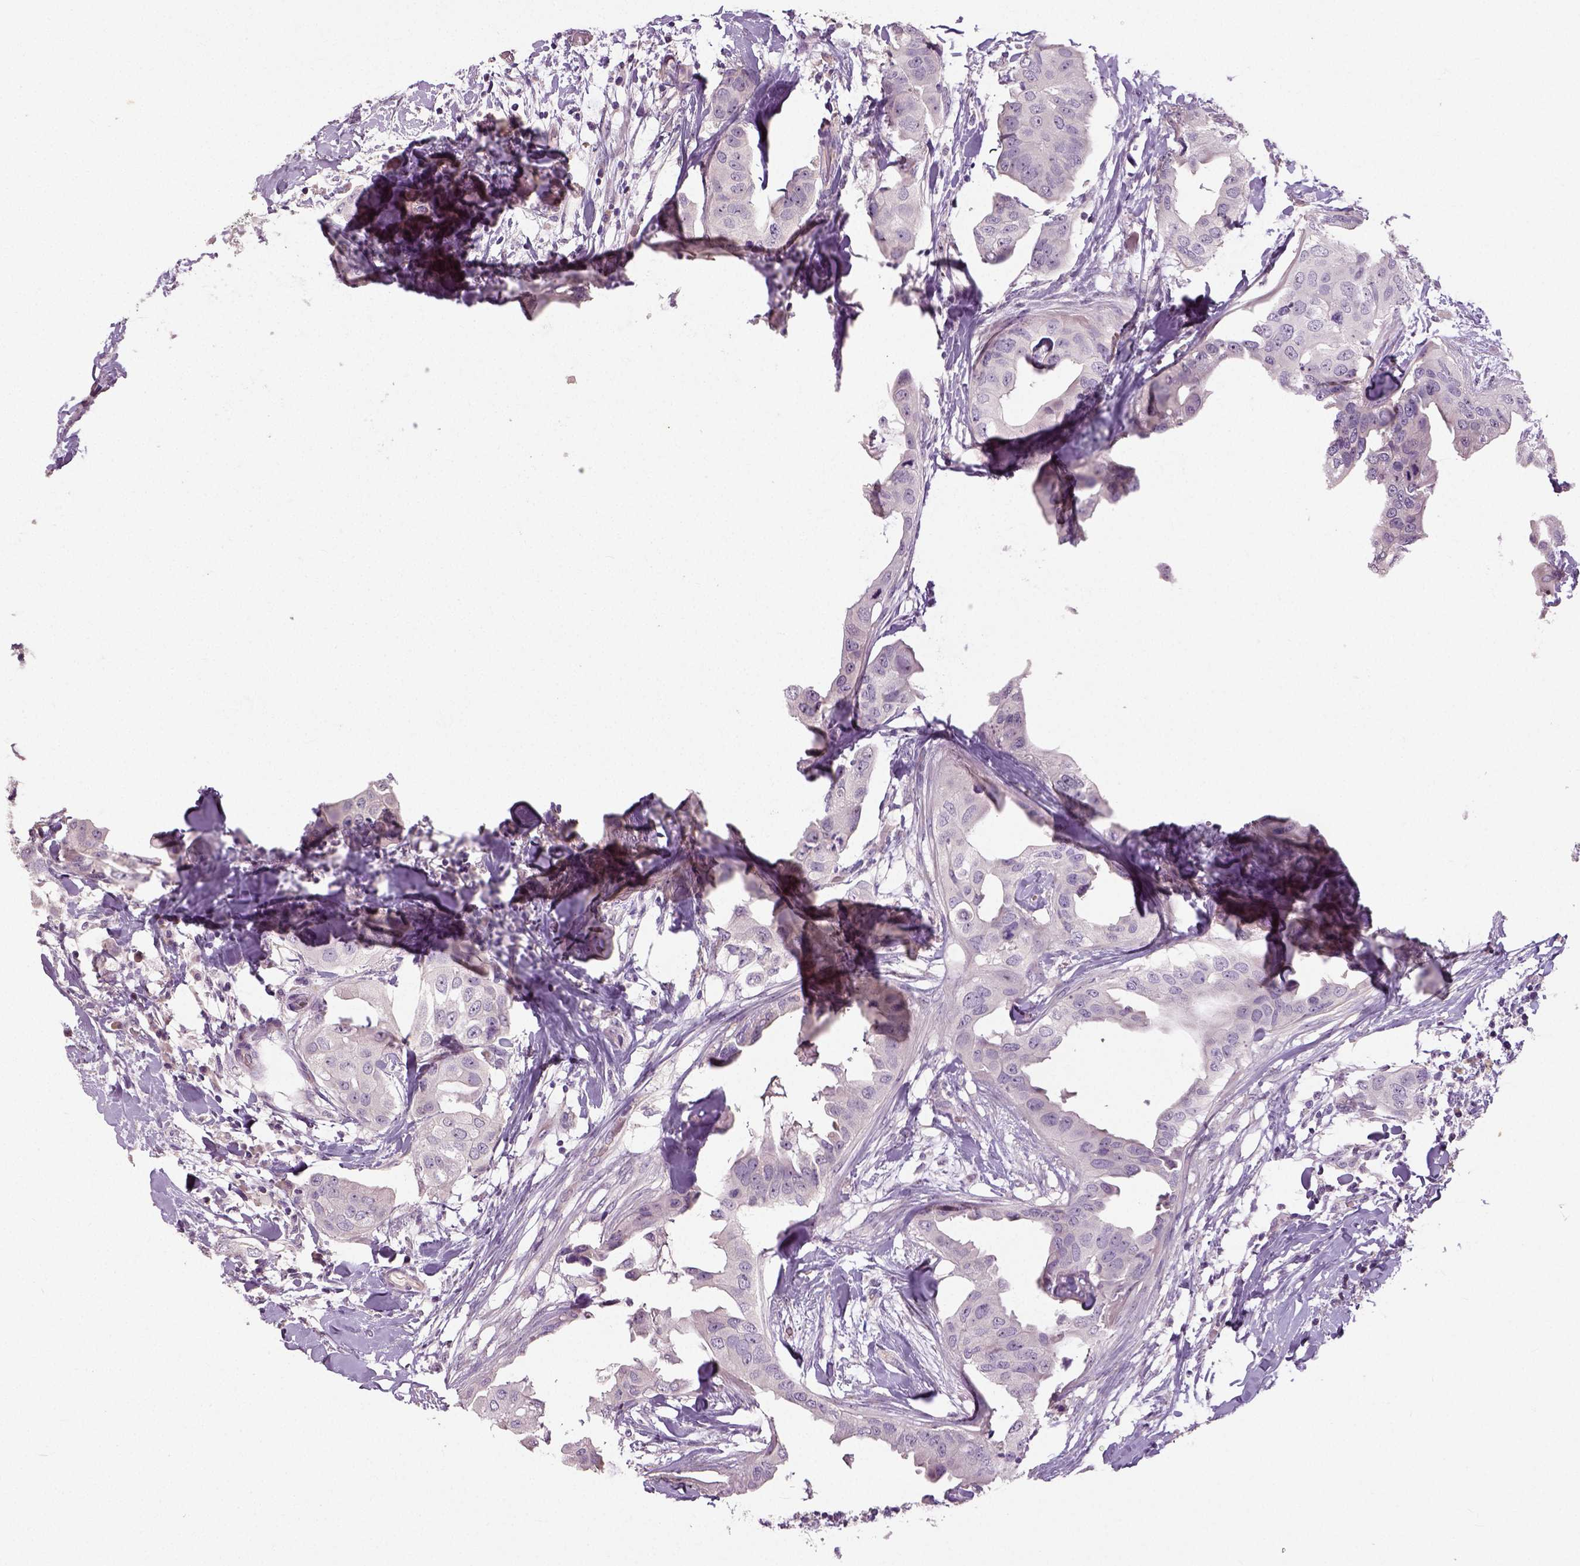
{"staining": {"intensity": "negative", "quantity": "none", "location": "none"}, "tissue": "breast cancer", "cell_type": "Tumor cells", "image_type": "cancer", "snomed": [{"axis": "morphology", "description": "Normal tissue, NOS"}, {"axis": "morphology", "description": "Duct carcinoma"}, {"axis": "topography", "description": "Breast"}], "caption": "The histopathology image reveals no staining of tumor cells in breast invasive ductal carcinoma.", "gene": "NECAB1", "patient": {"sex": "female", "age": 40}}